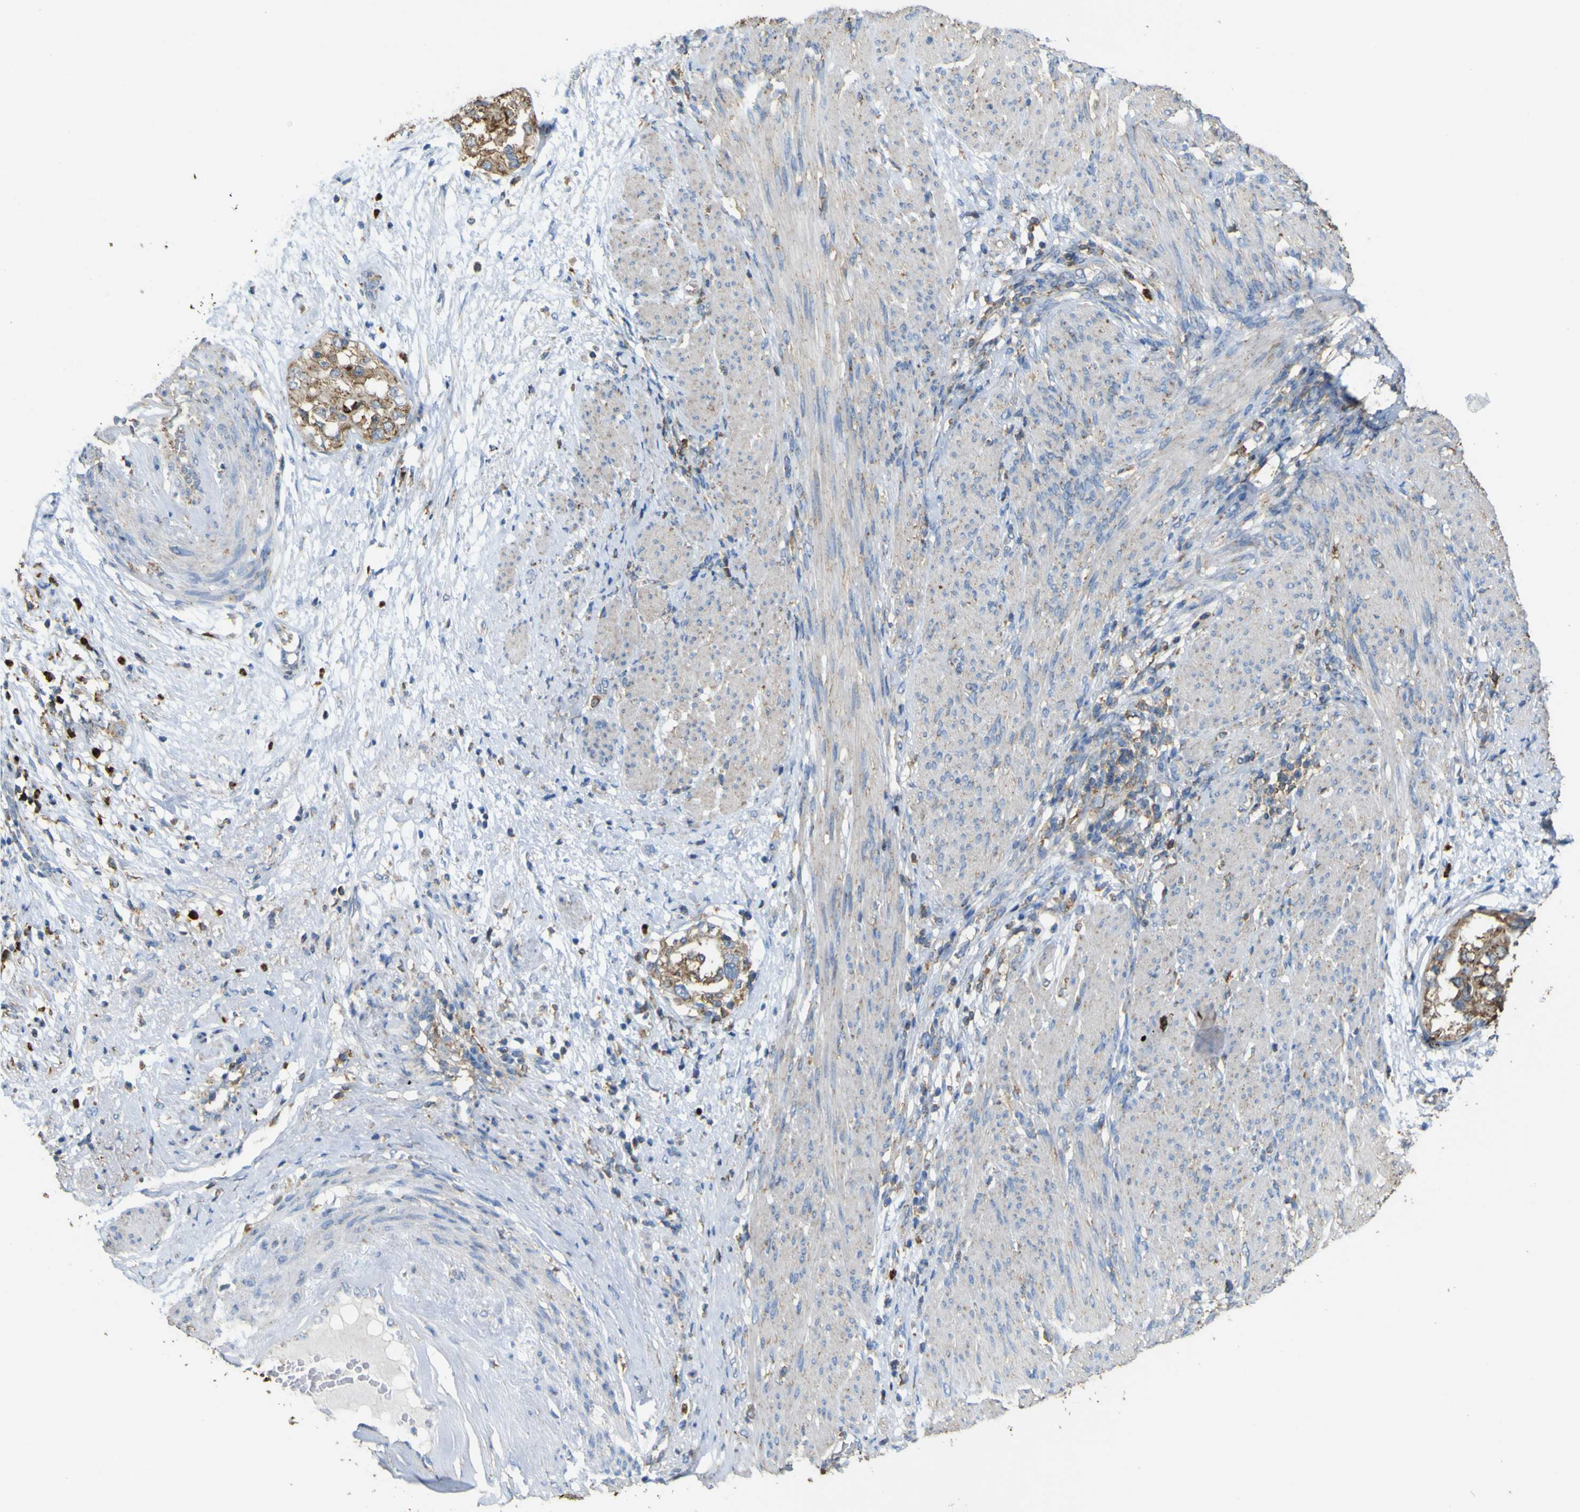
{"staining": {"intensity": "moderate", "quantity": ">75%", "location": "cytoplasmic/membranous"}, "tissue": "endometrial cancer", "cell_type": "Tumor cells", "image_type": "cancer", "snomed": [{"axis": "morphology", "description": "Adenocarcinoma, NOS"}, {"axis": "topography", "description": "Endometrium"}], "caption": "Human endometrial adenocarcinoma stained with a brown dye demonstrates moderate cytoplasmic/membranous positive staining in about >75% of tumor cells.", "gene": "ACSL3", "patient": {"sex": "female", "age": 85}}